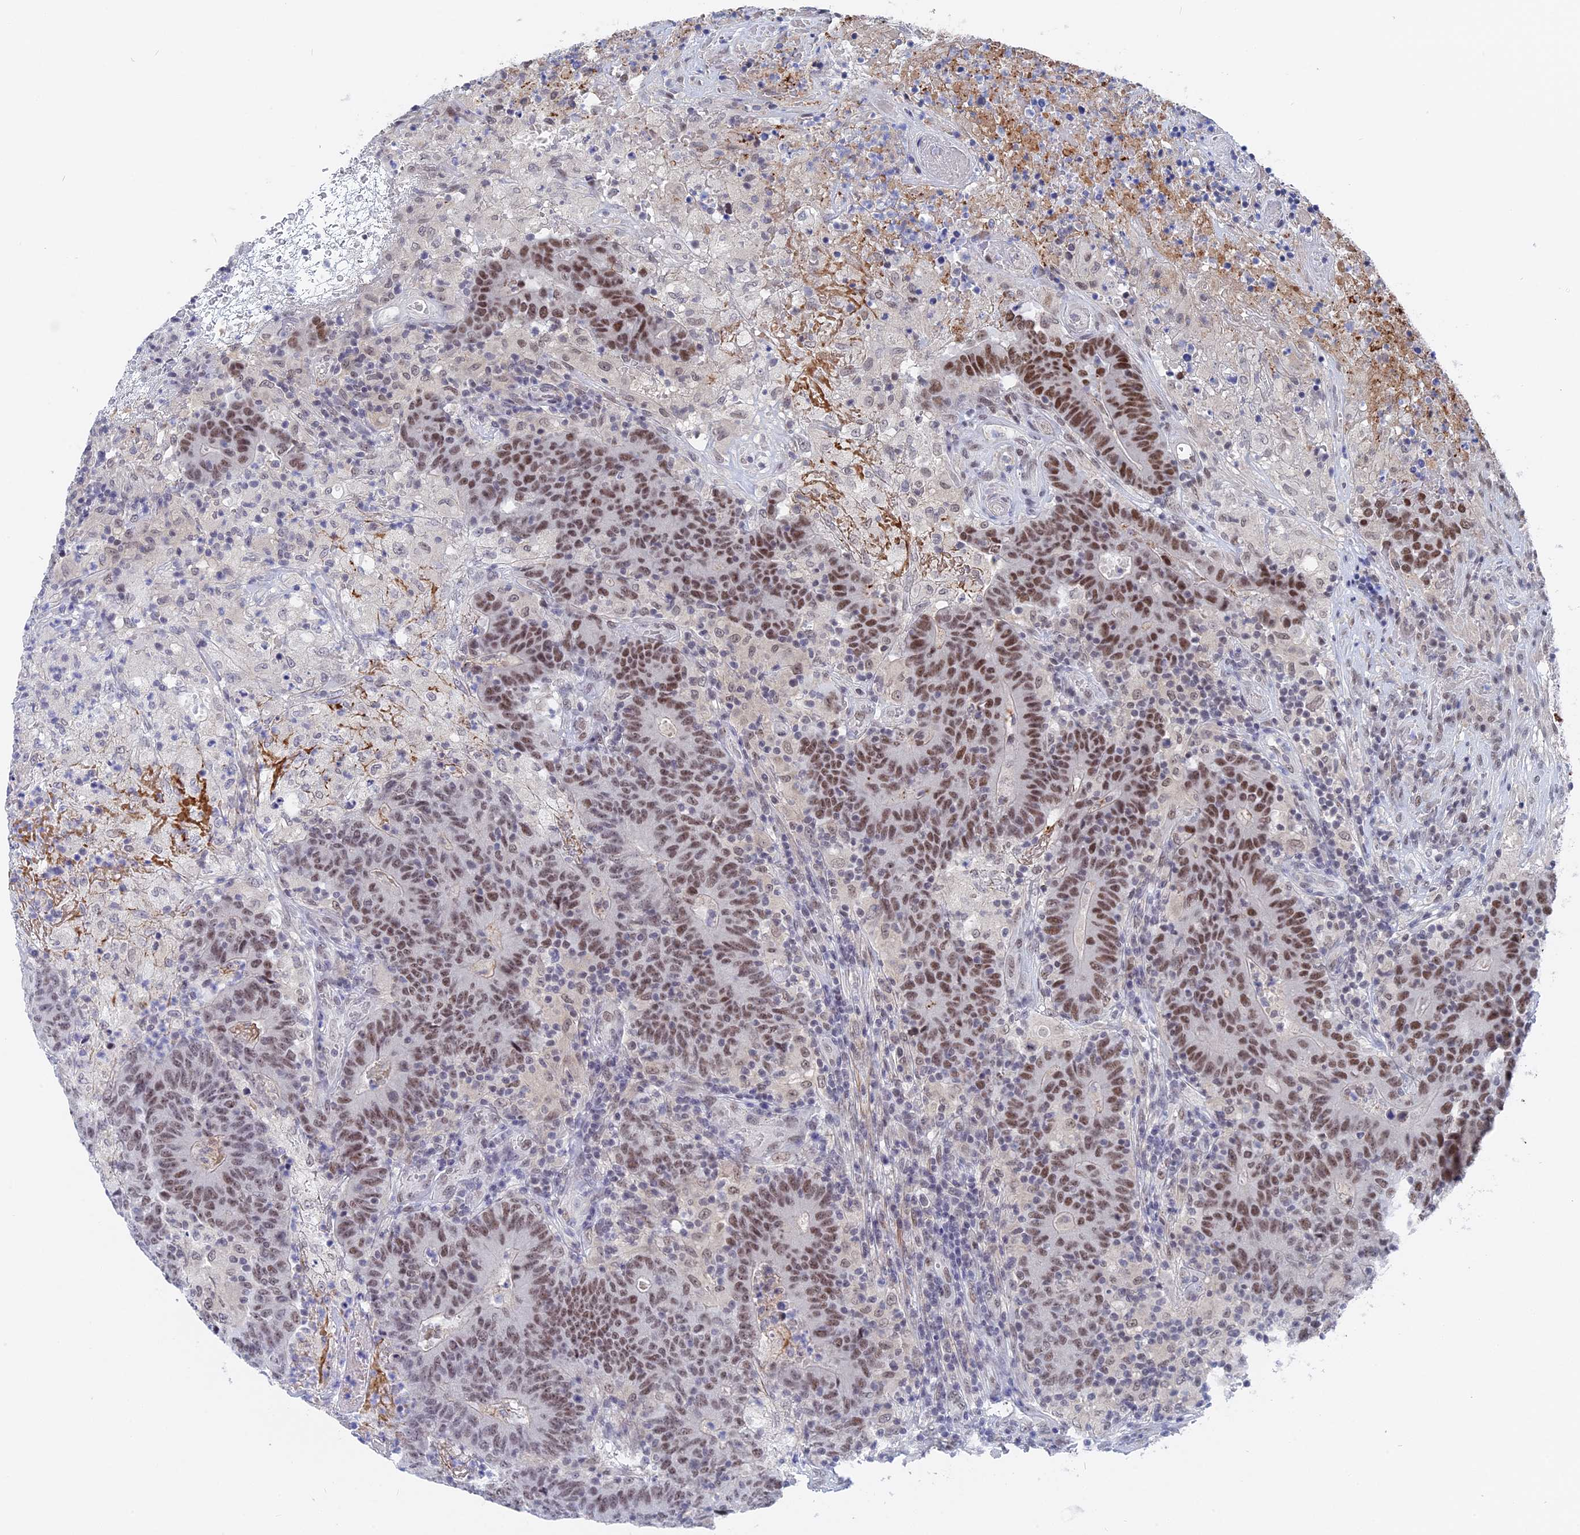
{"staining": {"intensity": "moderate", "quantity": "25%-75%", "location": "nuclear"}, "tissue": "colorectal cancer", "cell_type": "Tumor cells", "image_type": "cancer", "snomed": [{"axis": "morphology", "description": "Adenocarcinoma, NOS"}, {"axis": "topography", "description": "Colon"}], "caption": "About 25%-75% of tumor cells in colorectal adenocarcinoma show moderate nuclear protein expression as visualized by brown immunohistochemical staining.", "gene": "BRD2", "patient": {"sex": "female", "age": 75}}